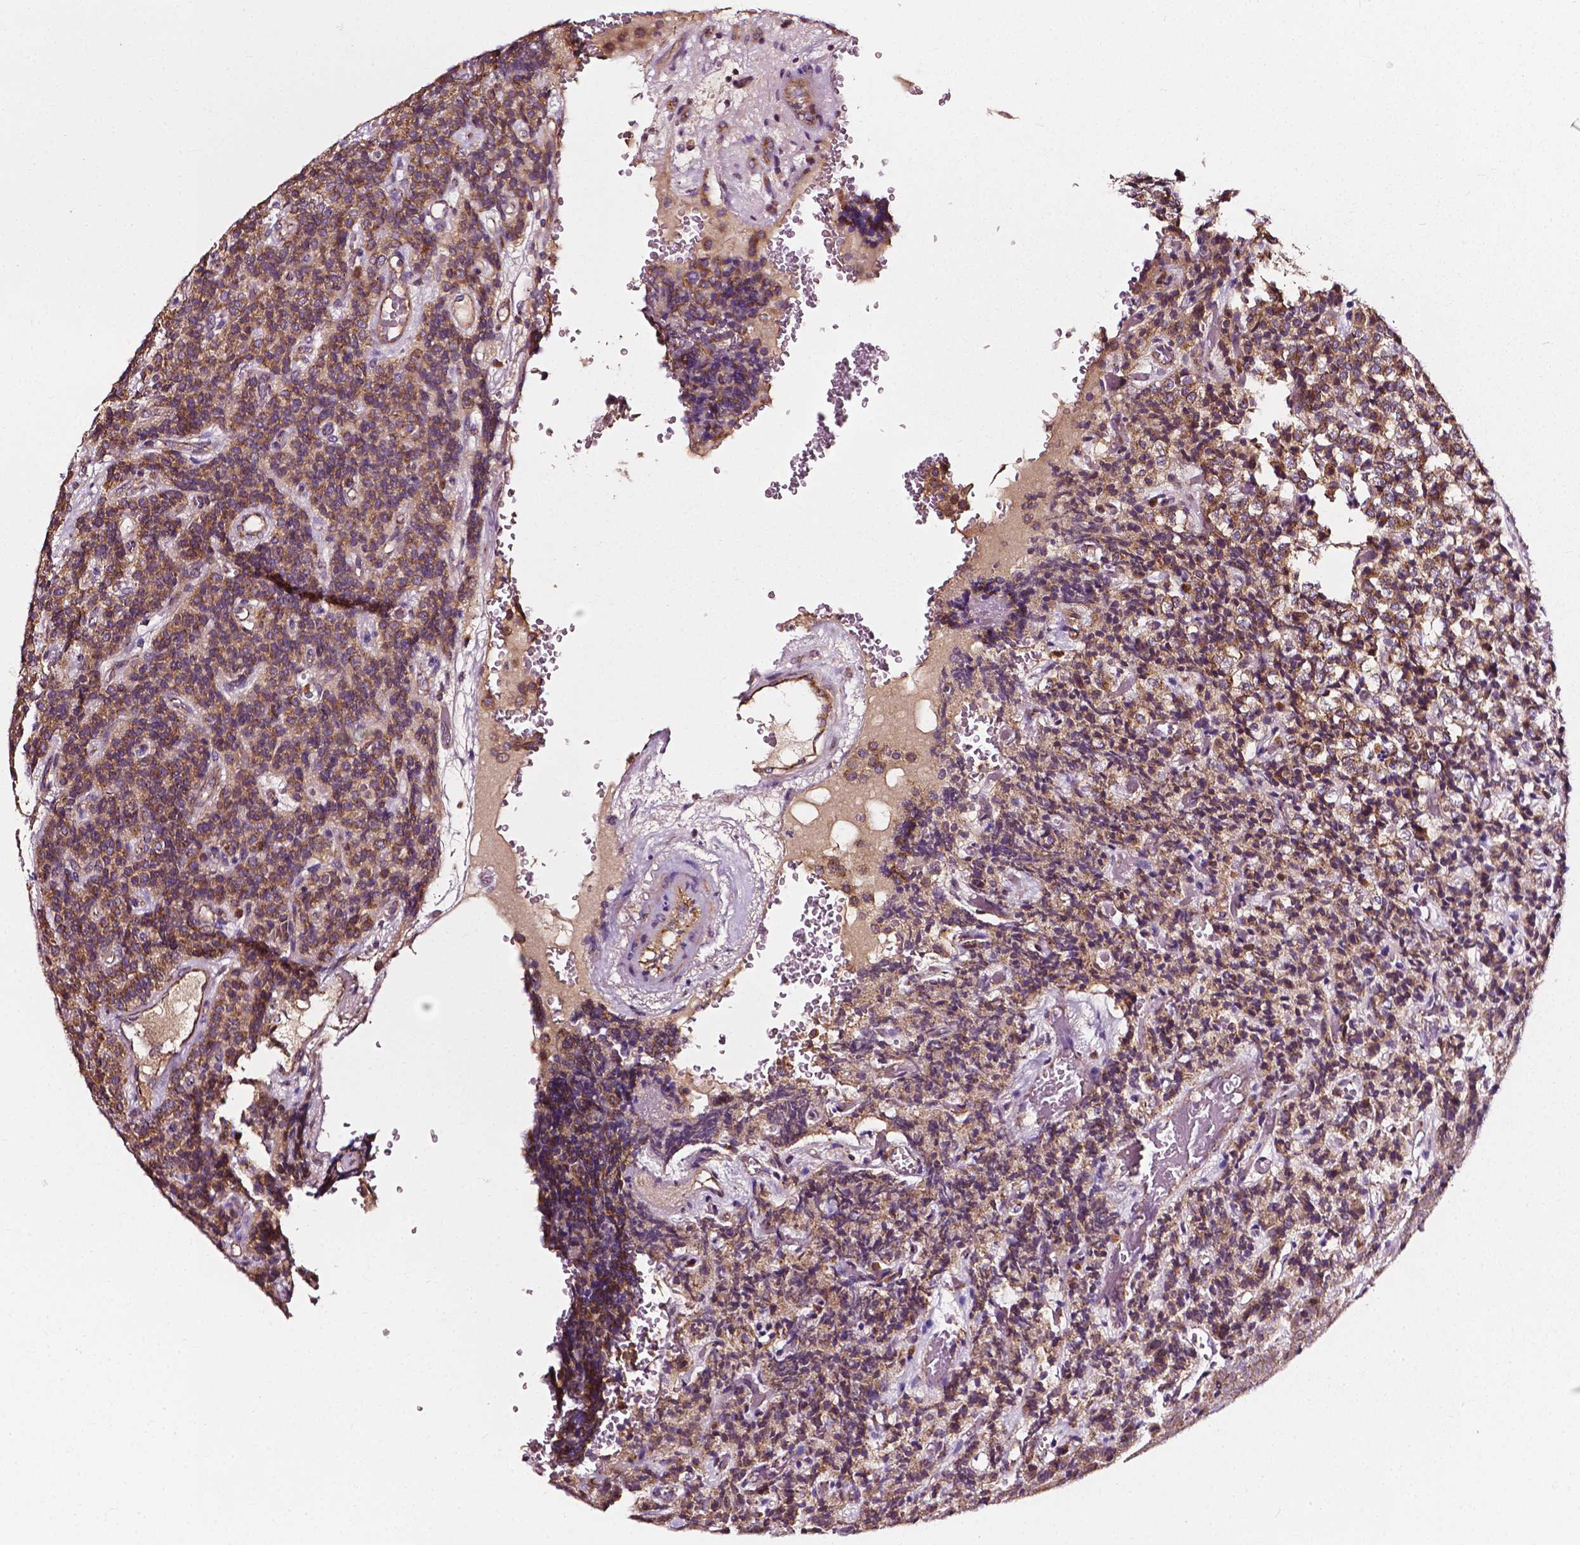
{"staining": {"intensity": "moderate", "quantity": ">75%", "location": "cytoplasmic/membranous"}, "tissue": "carcinoid", "cell_type": "Tumor cells", "image_type": "cancer", "snomed": [{"axis": "morphology", "description": "Carcinoid, malignant, NOS"}, {"axis": "topography", "description": "Pancreas"}], "caption": "Moderate cytoplasmic/membranous protein expression is appreciated in about >75% of tumor cells in carcinoid (malignant).", "gene": "ATG16L1", "patient": {"sex": "male", "age": 36}}